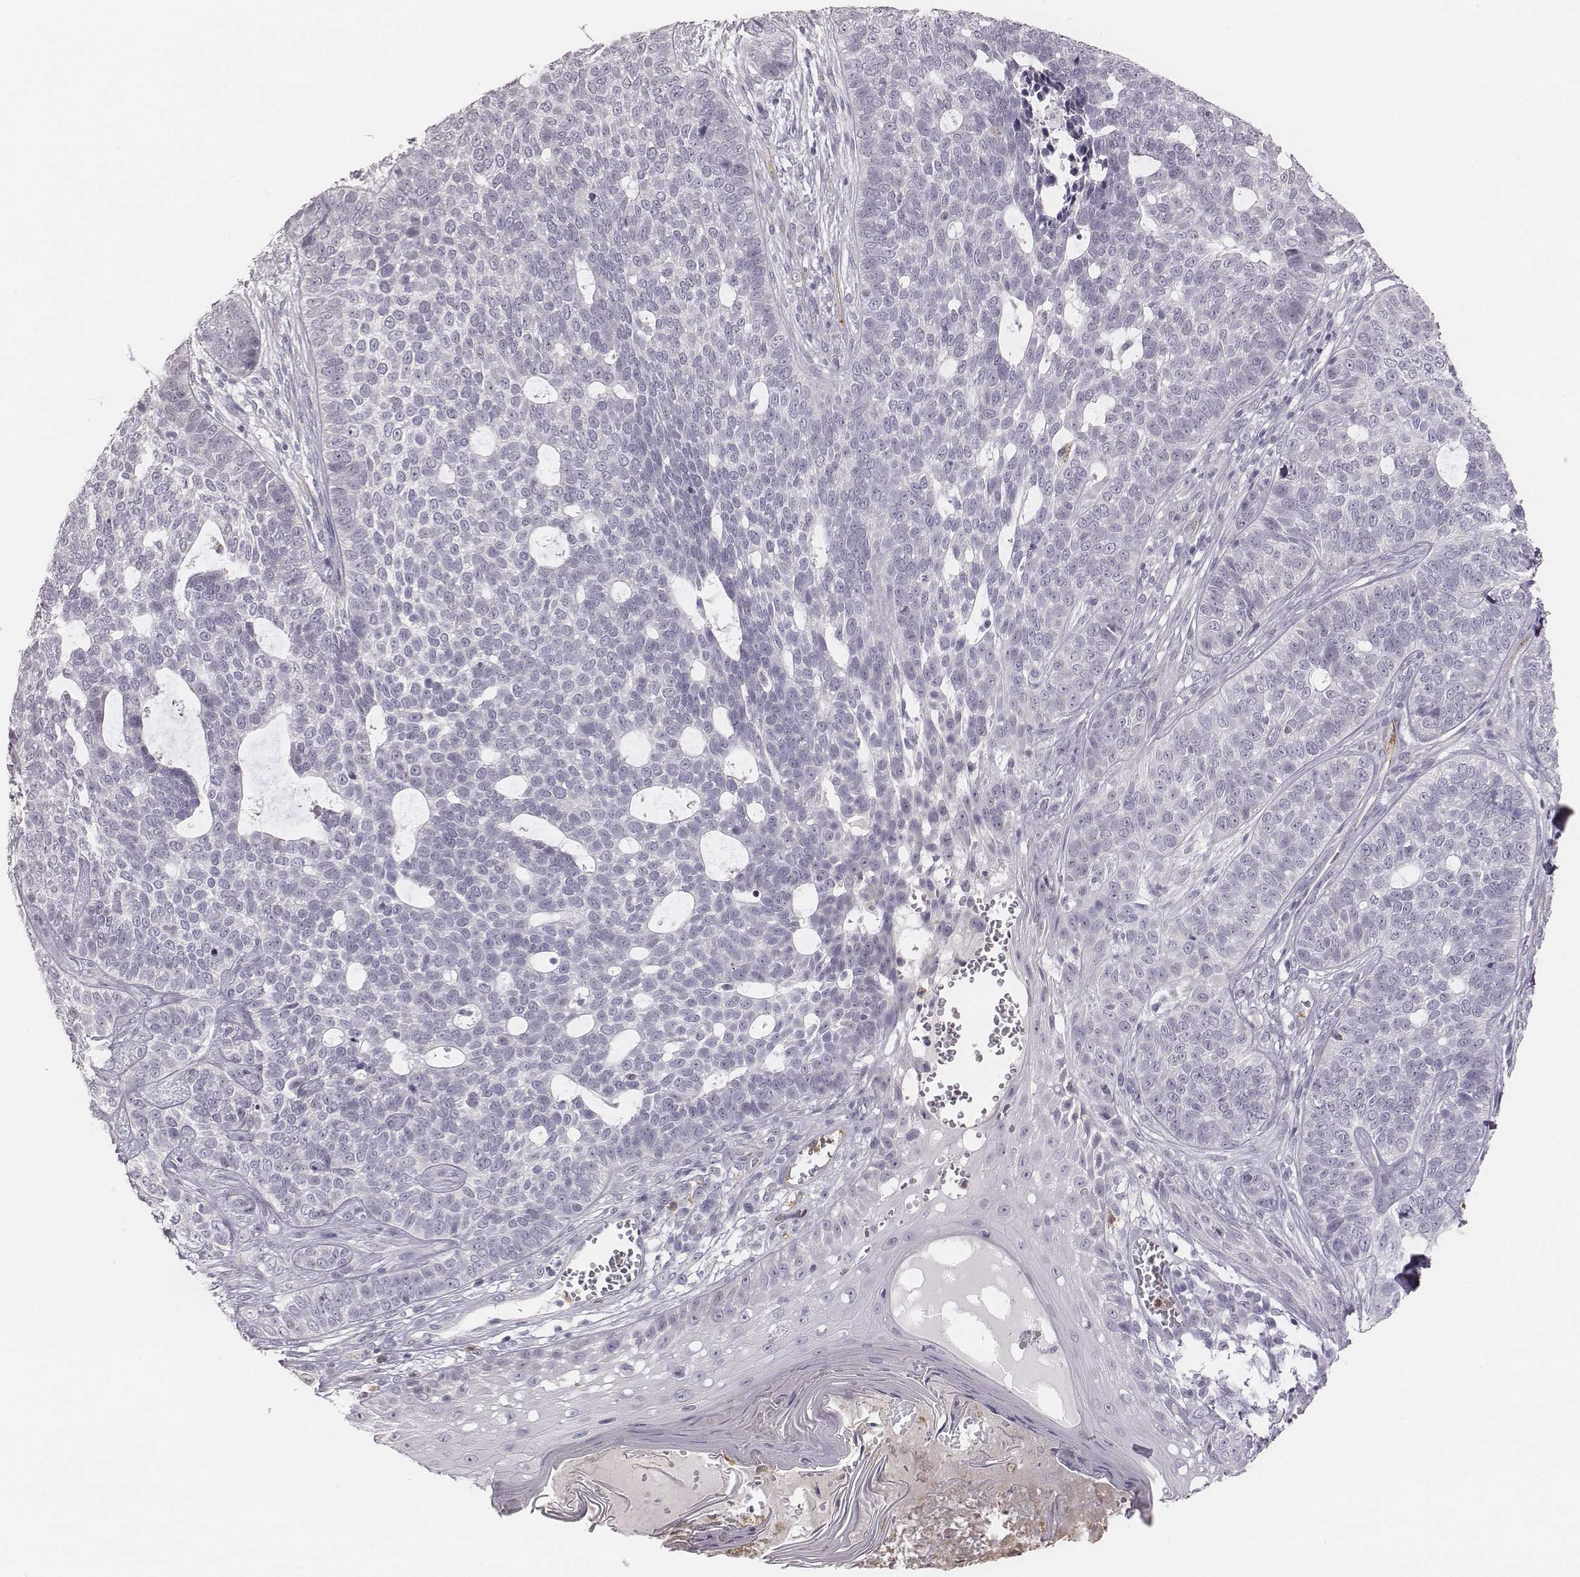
{"staining": {"intensity": "negative", "quantity": "none", "location": "none"}, "tissue": "skin cancer", "cell_type": "Tumor cells", "image_type": "cancer", "snomed": [{"axis": "morphology", "description": "Basal cell carcinoma"}, {"axis": "topography", "description": "Skin"}], "caption": "Protein analysis of skin cancer demonstrates no significant positivity in tumor cells.", "gene": "KCNJ12", "patient": {"sex": "female", "age": 69}}